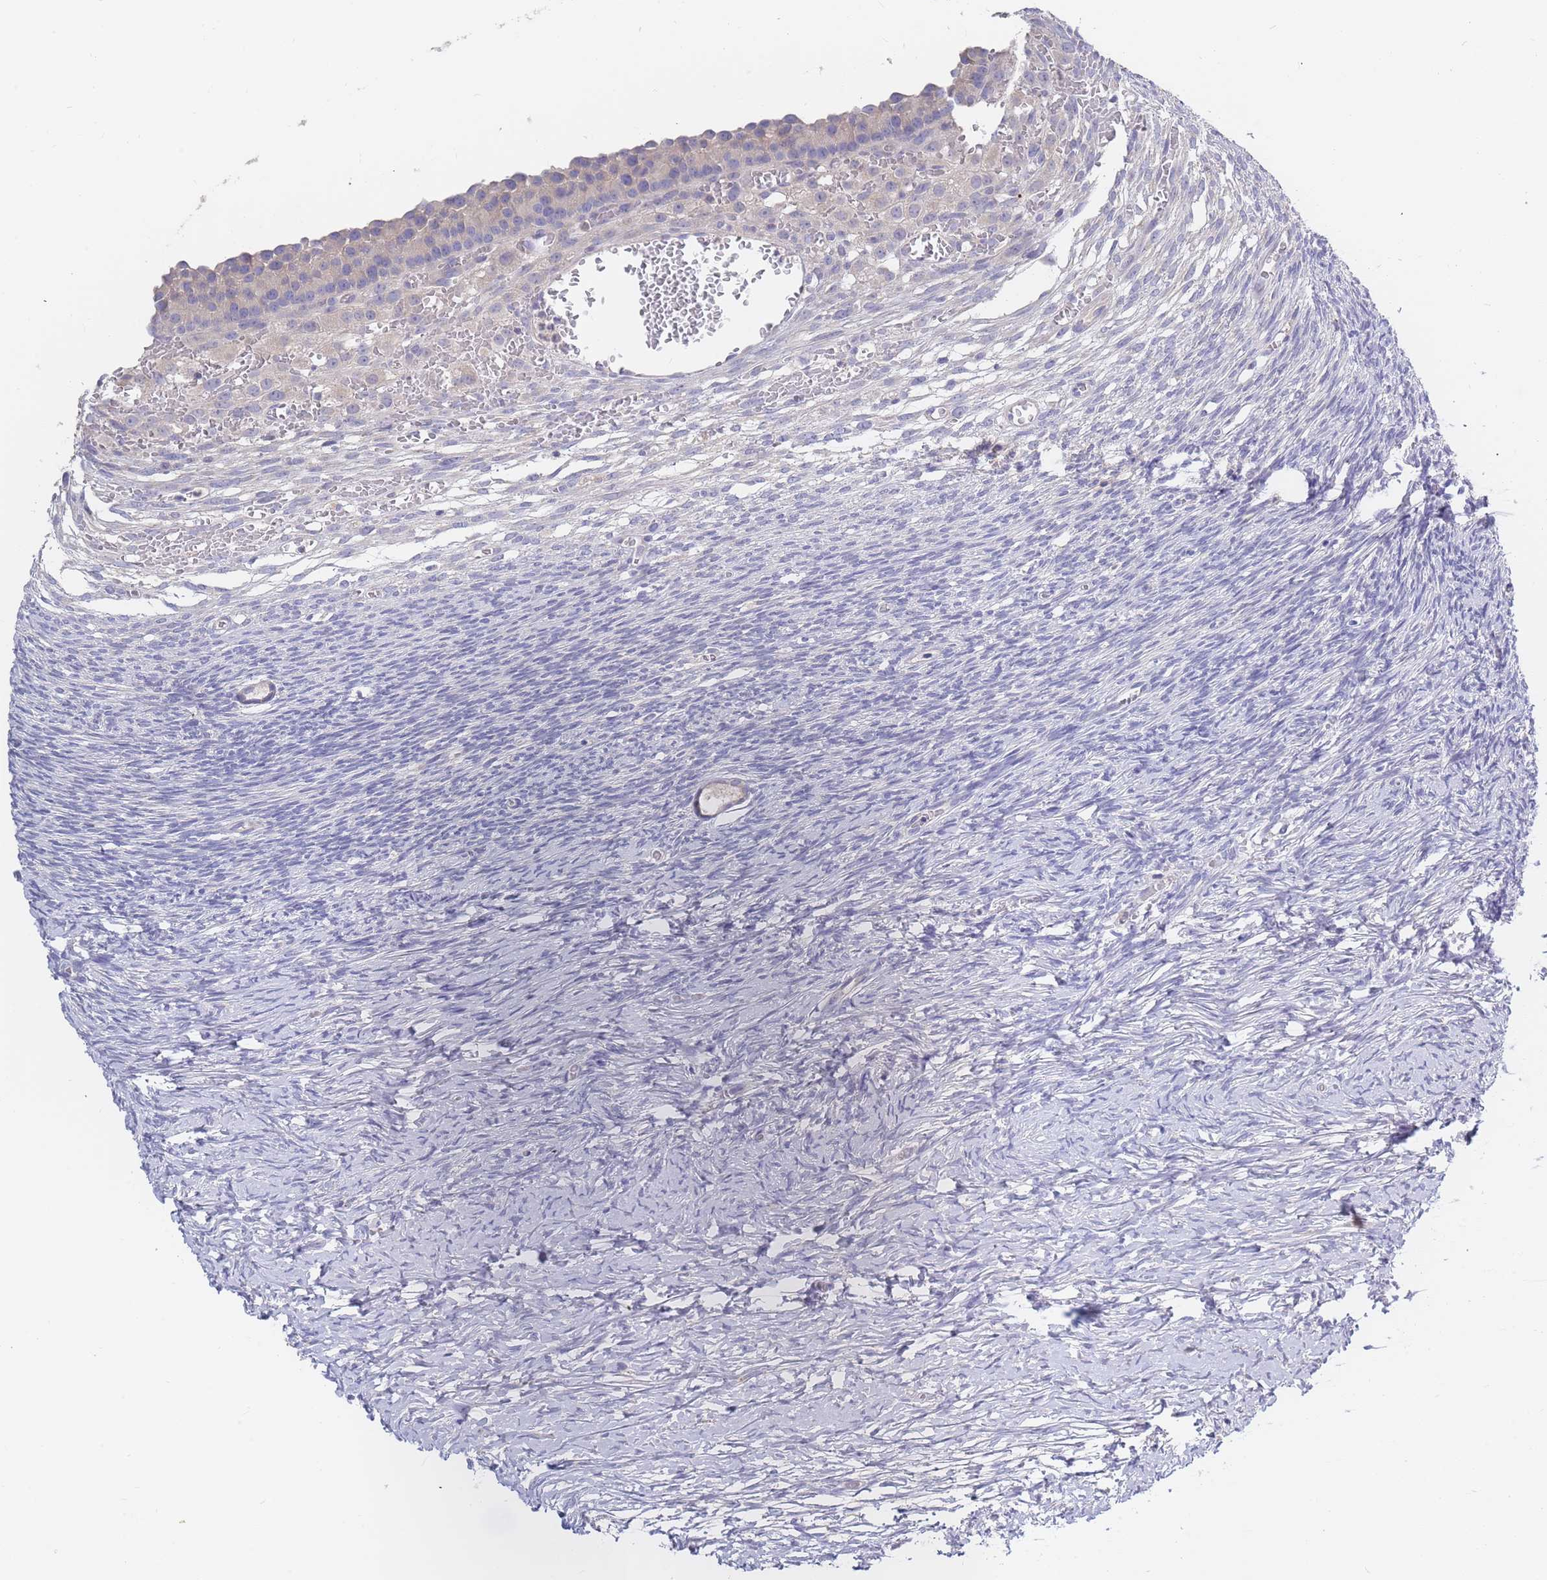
{"staining": {"intensity": "negative", "quantity": "none", "location": "none"}, "tissue": "ovary", "cell_type": "Follicle cells", "image_type": "normal", "snomed": [{"axis": "morphology", "description": "Normal tissue, NOS"}, {"axis": "topography", "description": "Ovary"}], "caption": "An image of ovary stained for a protein displays no brown staining in follicle cells.", "gene": "BORCS5", "patient": {"sex": "female", "age": 39}}